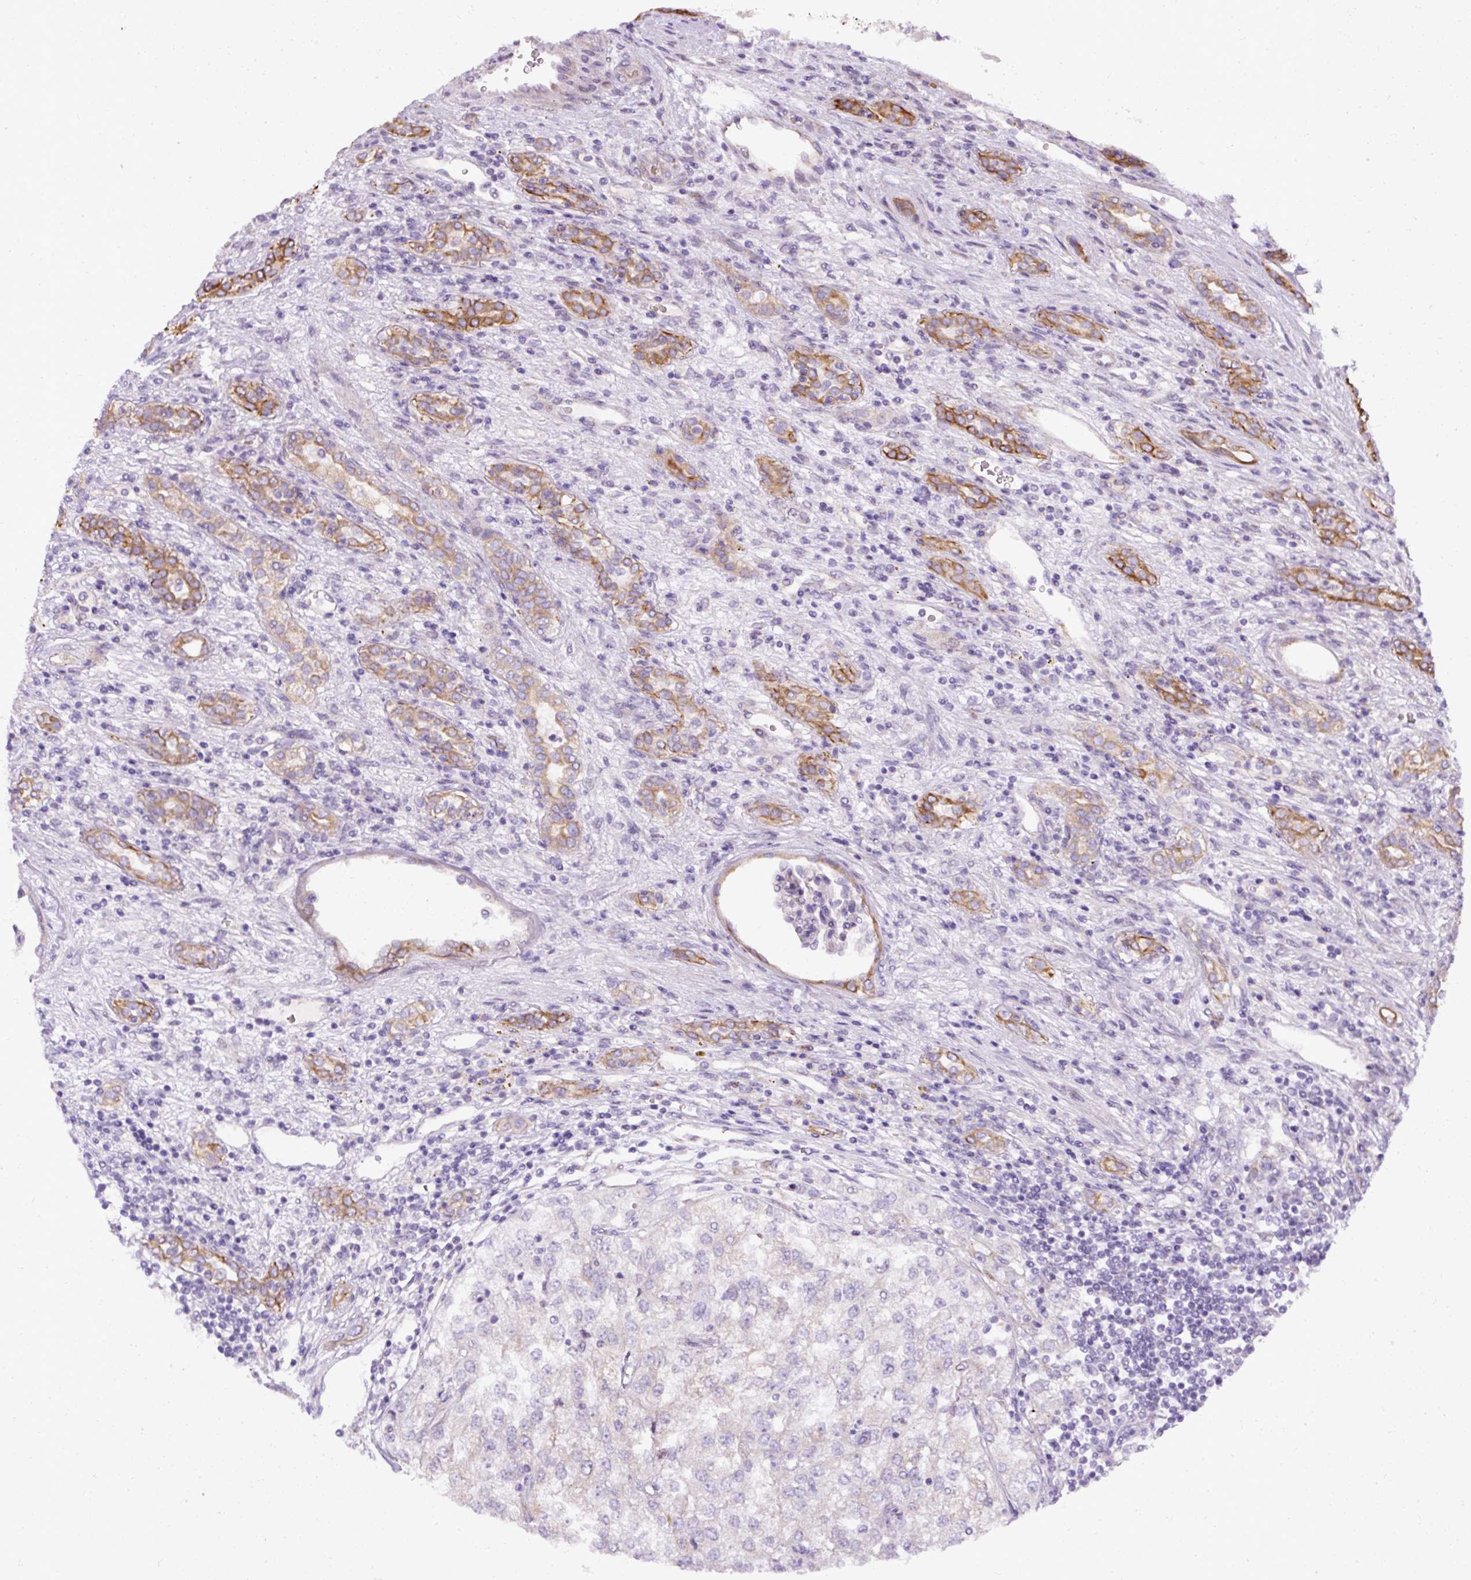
{"staining": {"intensity": "negative", "quantity": "none", "location": "none"}, "tissue": "renal cancer", "cell_type": "Tumor cells", "image_type": "cancer", "snomed": [{"axis": "morphology", "description": "Adenocarcinoma, NOS"}, {"axis": "topography", "description": "Kidney"}], "caption": "Renal cancer (adenocarcinoma) was stained to show a protein in brown. There is no significant expression in tumor cells.", "gene": "FAM149A", "patient": {"sex": "female", "age": 54}}